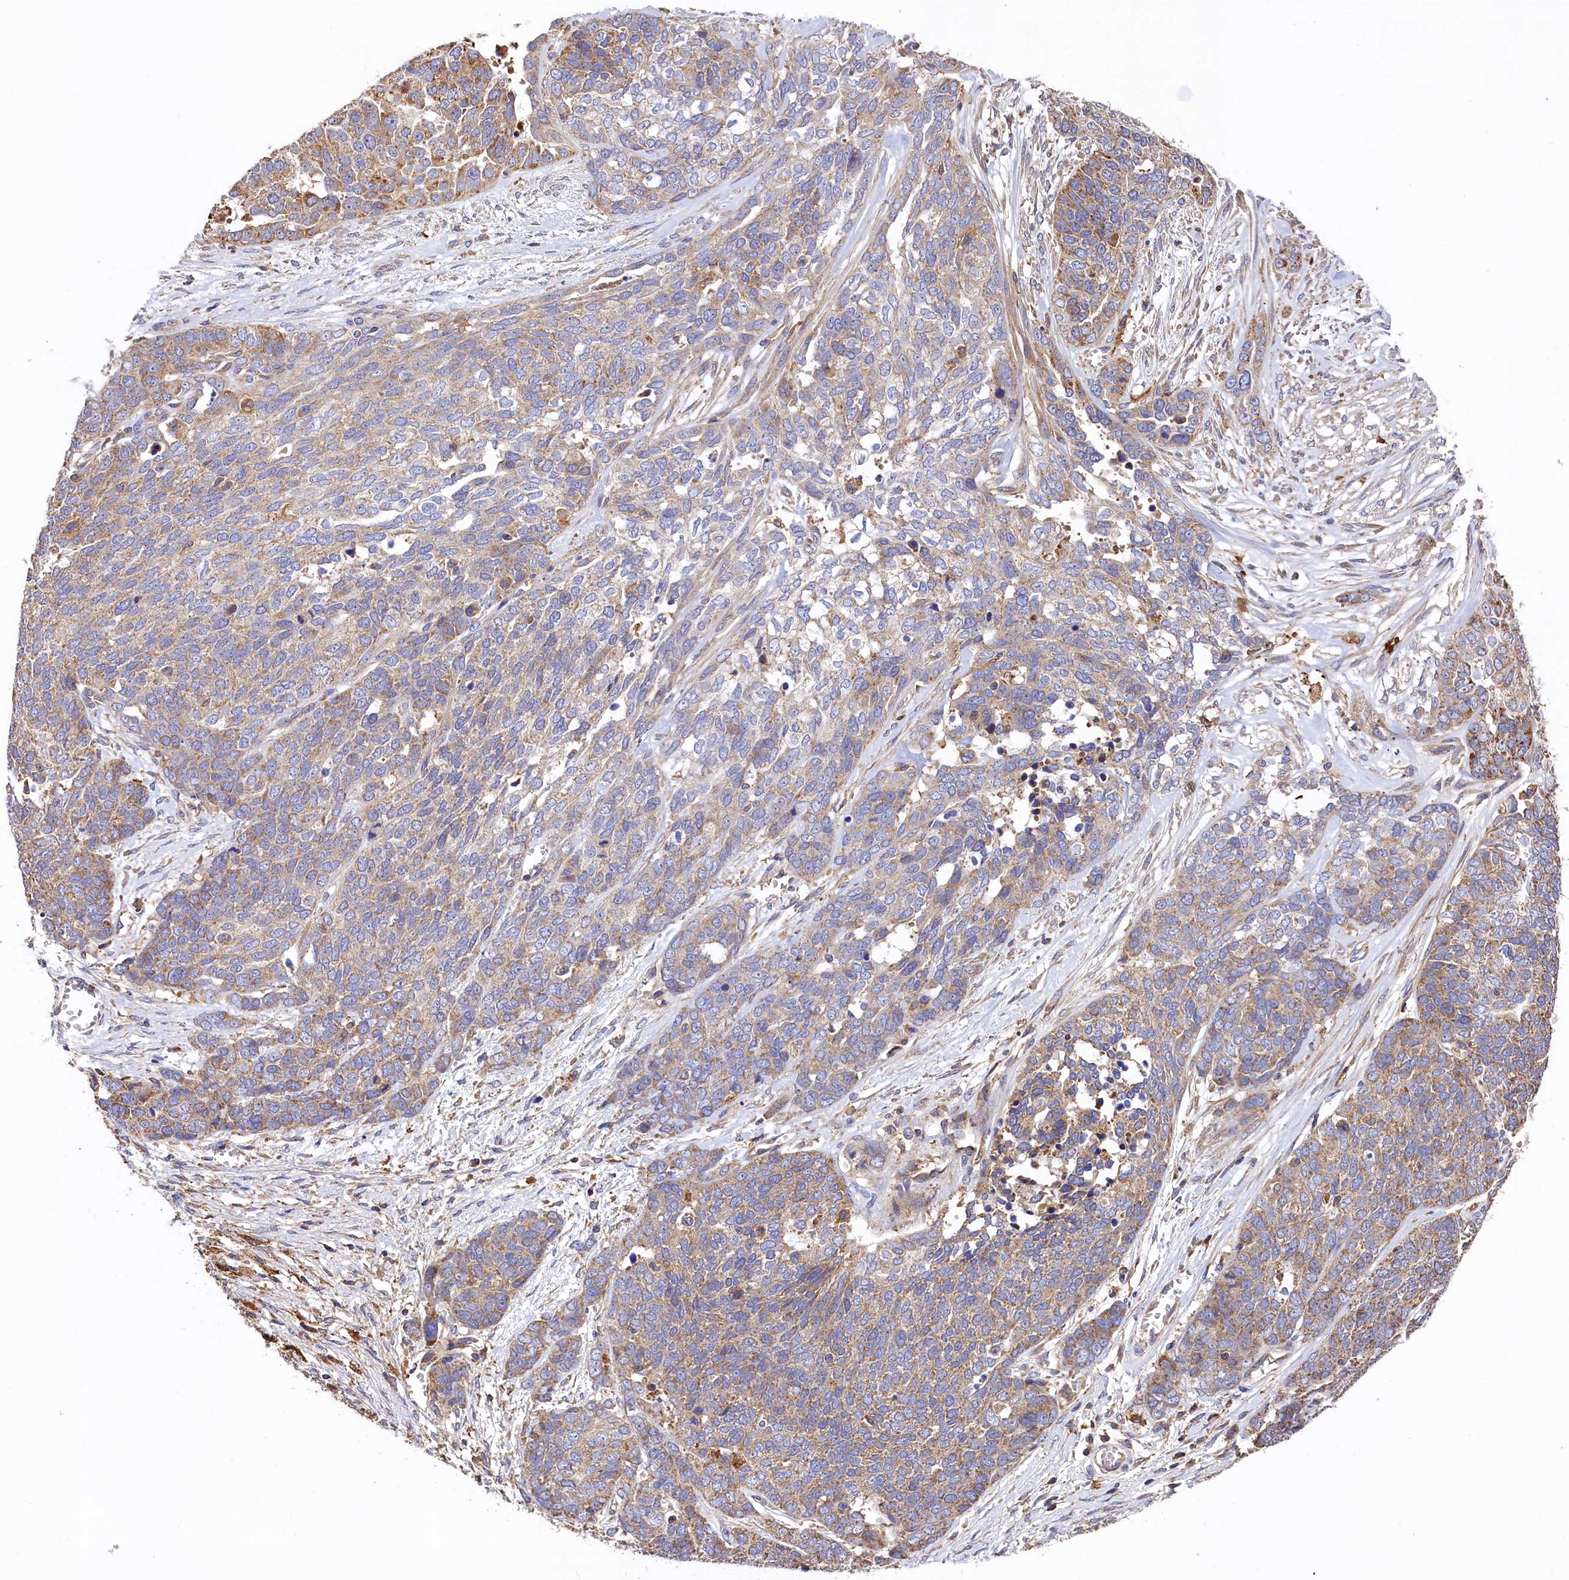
{"staining": {"intensity": "moderate", "quantity": "<25%", "location": "cytoplasmic/membranous"}, "tissue": "ovarian cancer", "cell_type": "Tumor cells", "image_type": "cancer", "snomed": [{"axis": "morphology", "description": "Cystadenocarcinoma, serous, NOS"}, {"axis": "topography", "description": "Ovary"}], "caption": "DAB (3,3'-diaminobenzidine) immunohistochemical staining of human ovarian serous cystadenocarcinoma demonstrates moderate cytoplasmic/membranous protein positivity in about <25% of tumor cells. The staining is performed using DAB (3,3'-diaminobenzidine) brown chromogen to label protein expression. The nuclei are counter-stained blue using hematoxylin.", "gene": "SEC31B", "patient": {"sex": "female", "age": 44}}